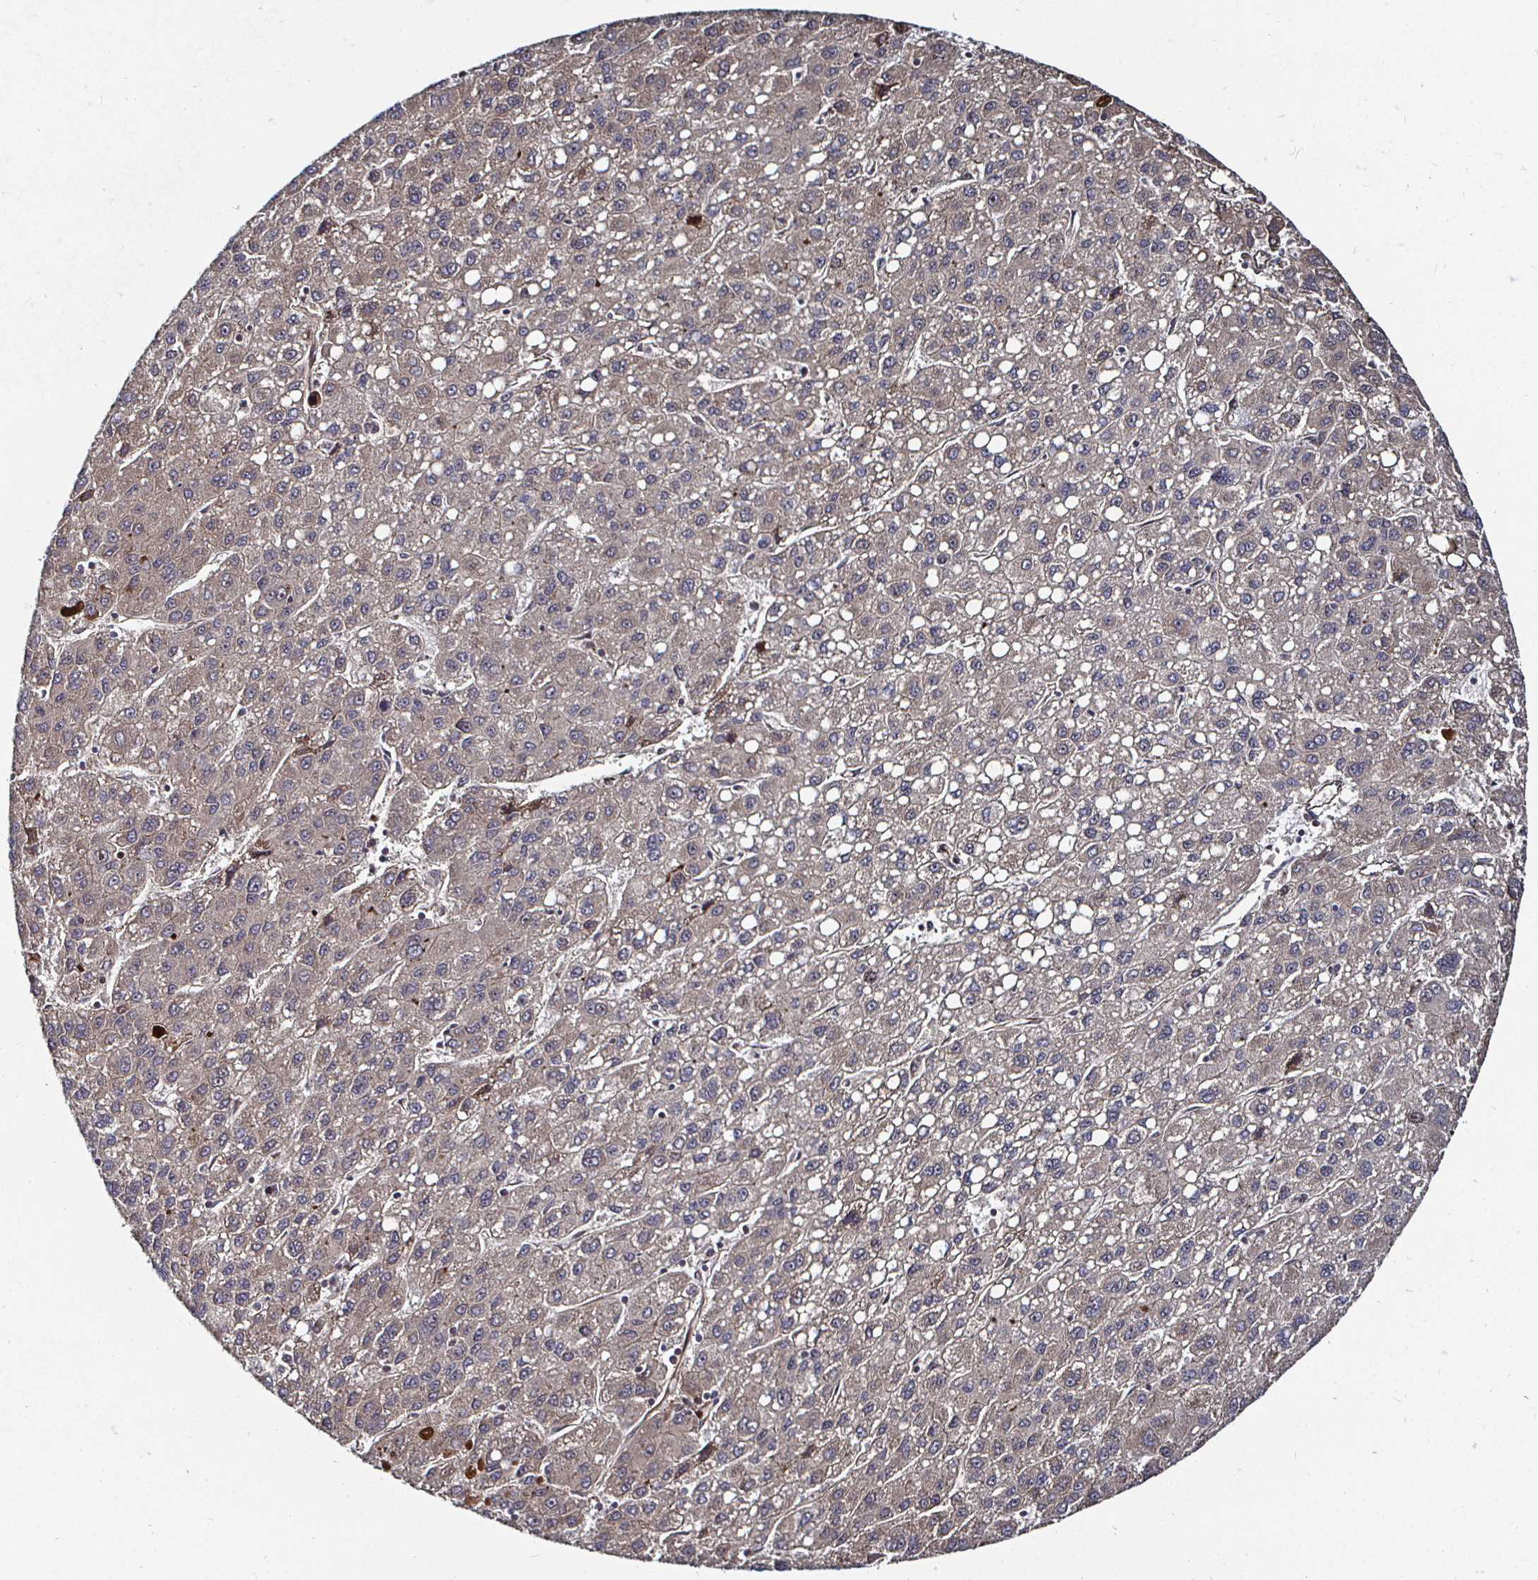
{"staining": {"intensity": "weak", "quantity": "<25%", "location": "cytoplasmic/membranous"}, "tissue": "liver cancer", "cell_type": "Tumor cells", "image_type": "cancer", "snomed": [{"axis": "morphology", "description": "Carcinoma, Hepatocellular, NOS"}, {"axis": "topography", "description": "Liver"}], "caption": "High power microscopy histopathology image of an immunohistochemistry photomicrograph of hepatocellular carcinoma (liver), revealing no significant expression in tumor cells.", "gene": "TBKBP1", "patient": {"sex": "female", "age": 82}}